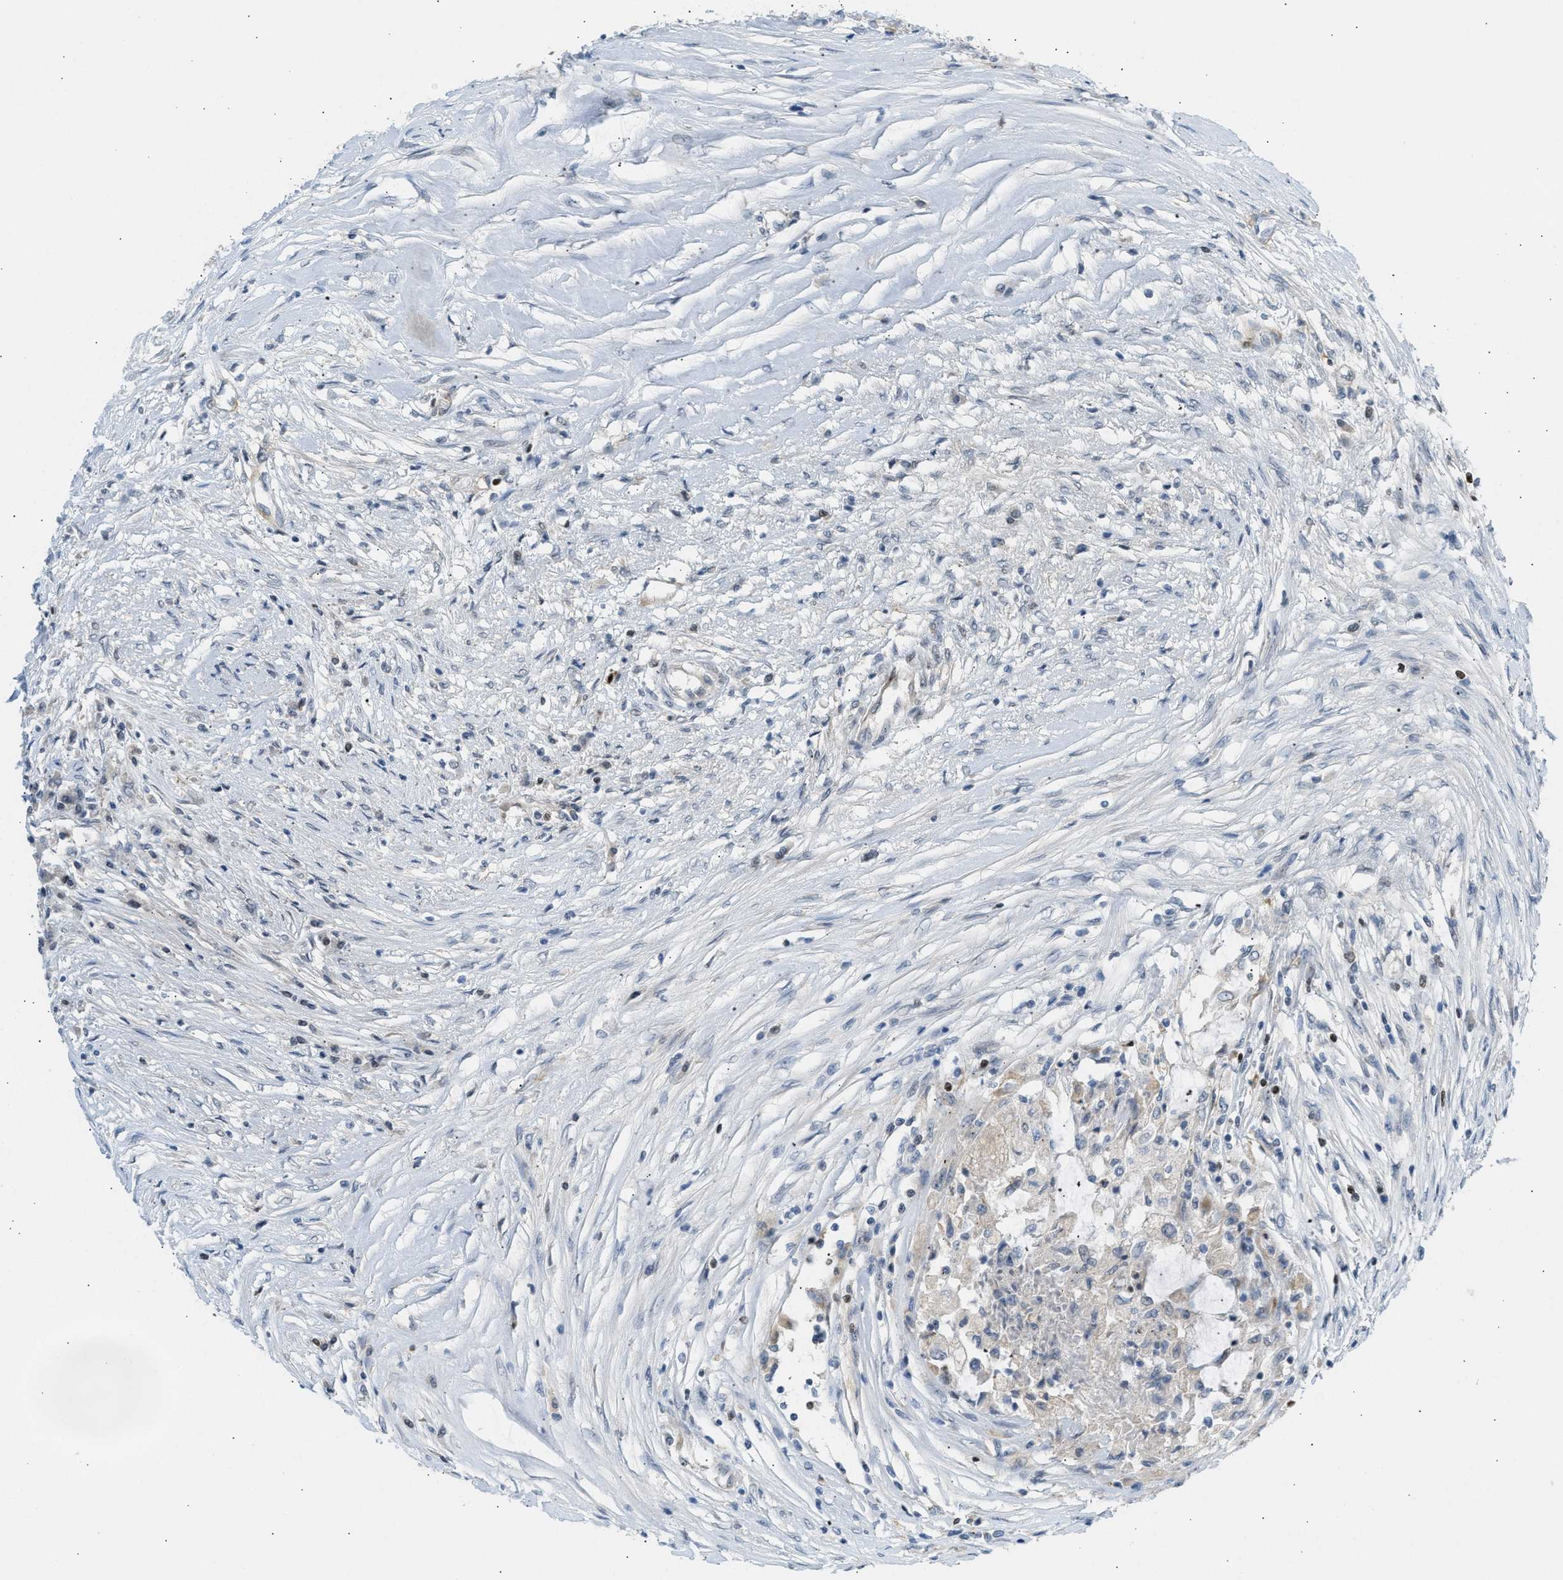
{"staining": {"intensity": "negative", "quantity": "none", "location": "none"}, "tissue": "colorectal cancer", "cell_type": "Tumor cells", "image_type": "cancer", "snomed": [{"axis": "morphology", "description": "Adenocarcinoma, NOS"}, {"axis": "topography", "description": "Rectum"}], "caption": "The immunohistochemistry image has no significant expression in tumor cells of colorectal cancer (adenocarcinoma) tissue.", "gene": "NPS", "patient": {"sex": "male", "age": 63}}